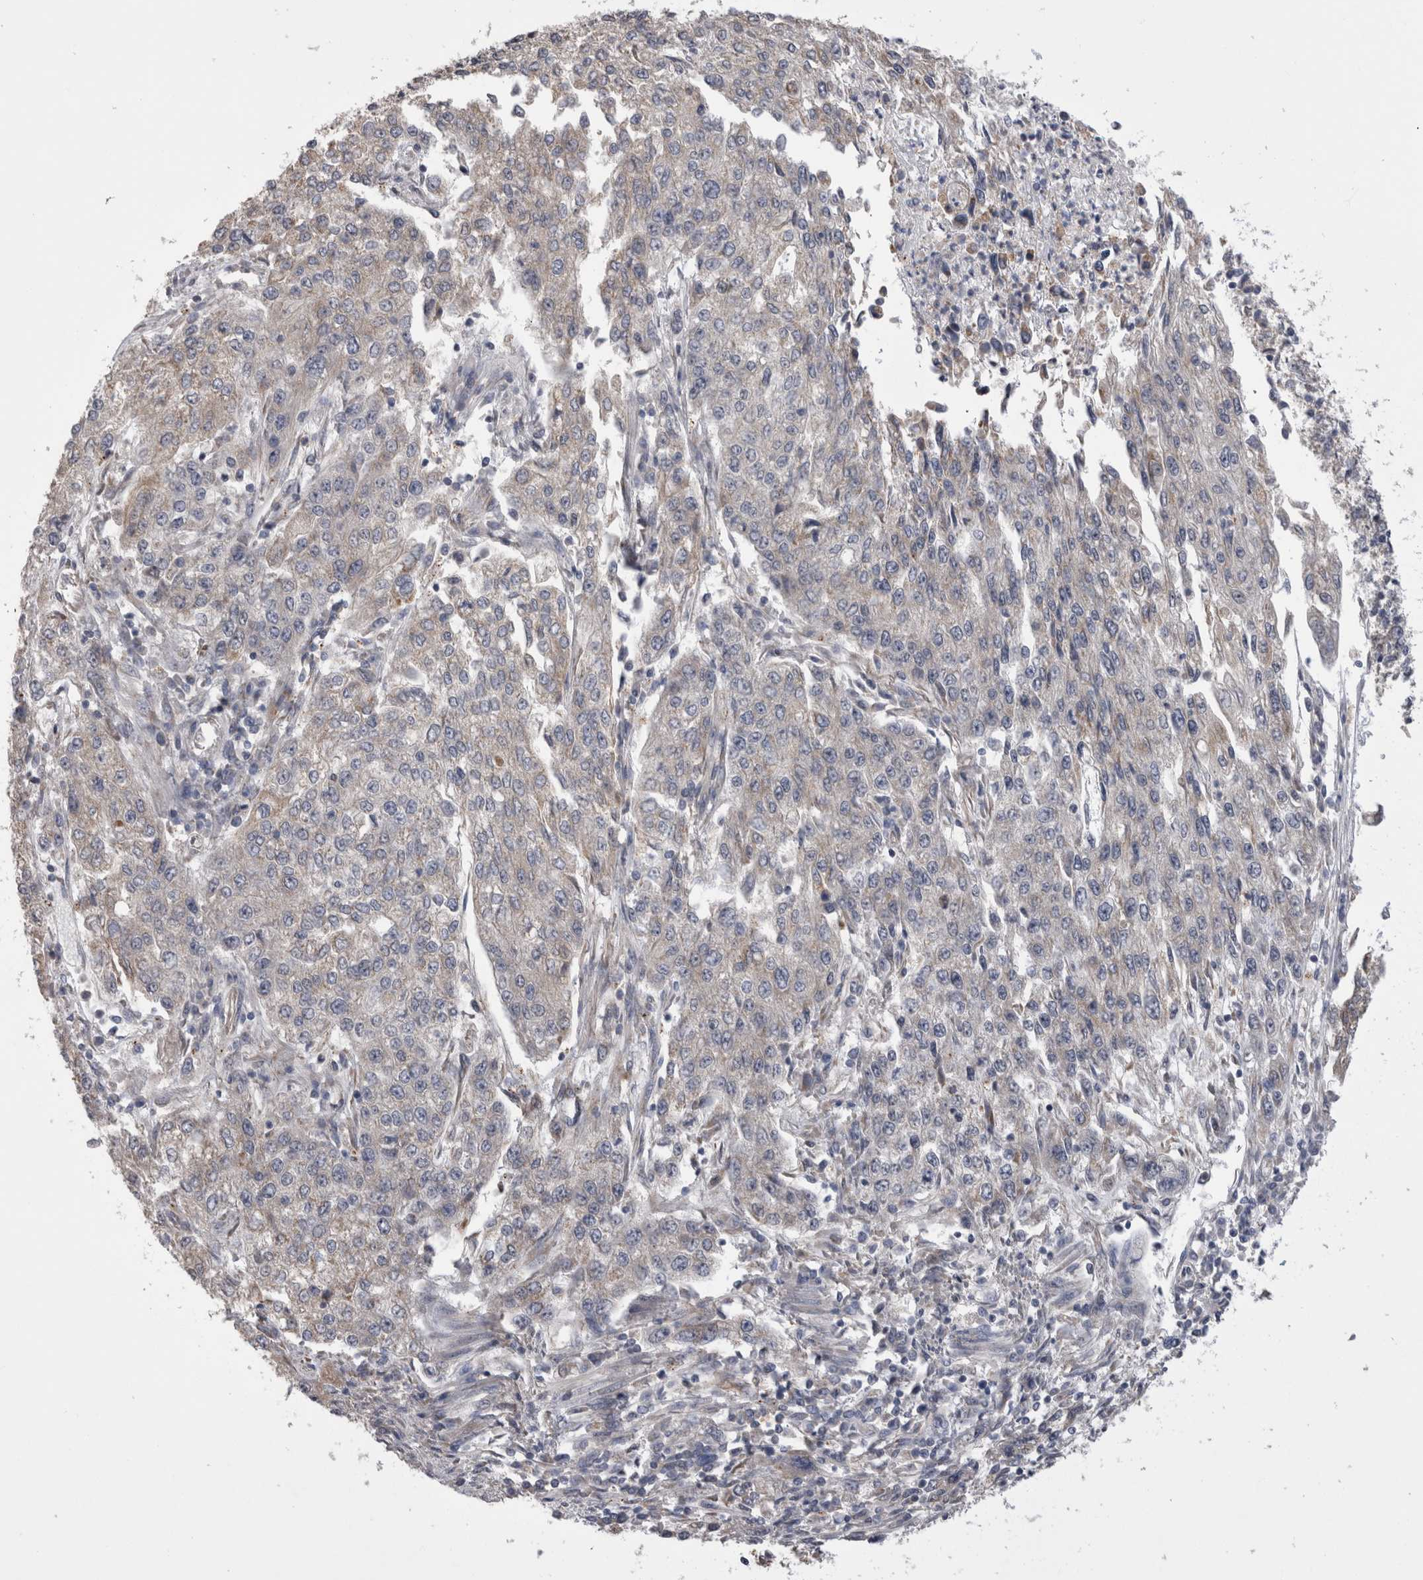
{"staining": {"intensity": "weak", "quantity": "<25%", "location": "cytoplasmic/membranous"}, "tissue": "endometrial cancer", "cell_type": "Tumor cells", "image_type": "cancer", "snomed": [{"axis": "morphology", "description": "Adenocarcinoma, NOS"}, {"axis": "topography", "description": "Endometrium"}], "caption": "IHC image of human endometrial cancer (adenocarcinoma) stained for a protein (brown), which reveals no expression in tumor cells.", "gene": "ARHGAP29", "patient": {"sex": "female", "age": 49}}